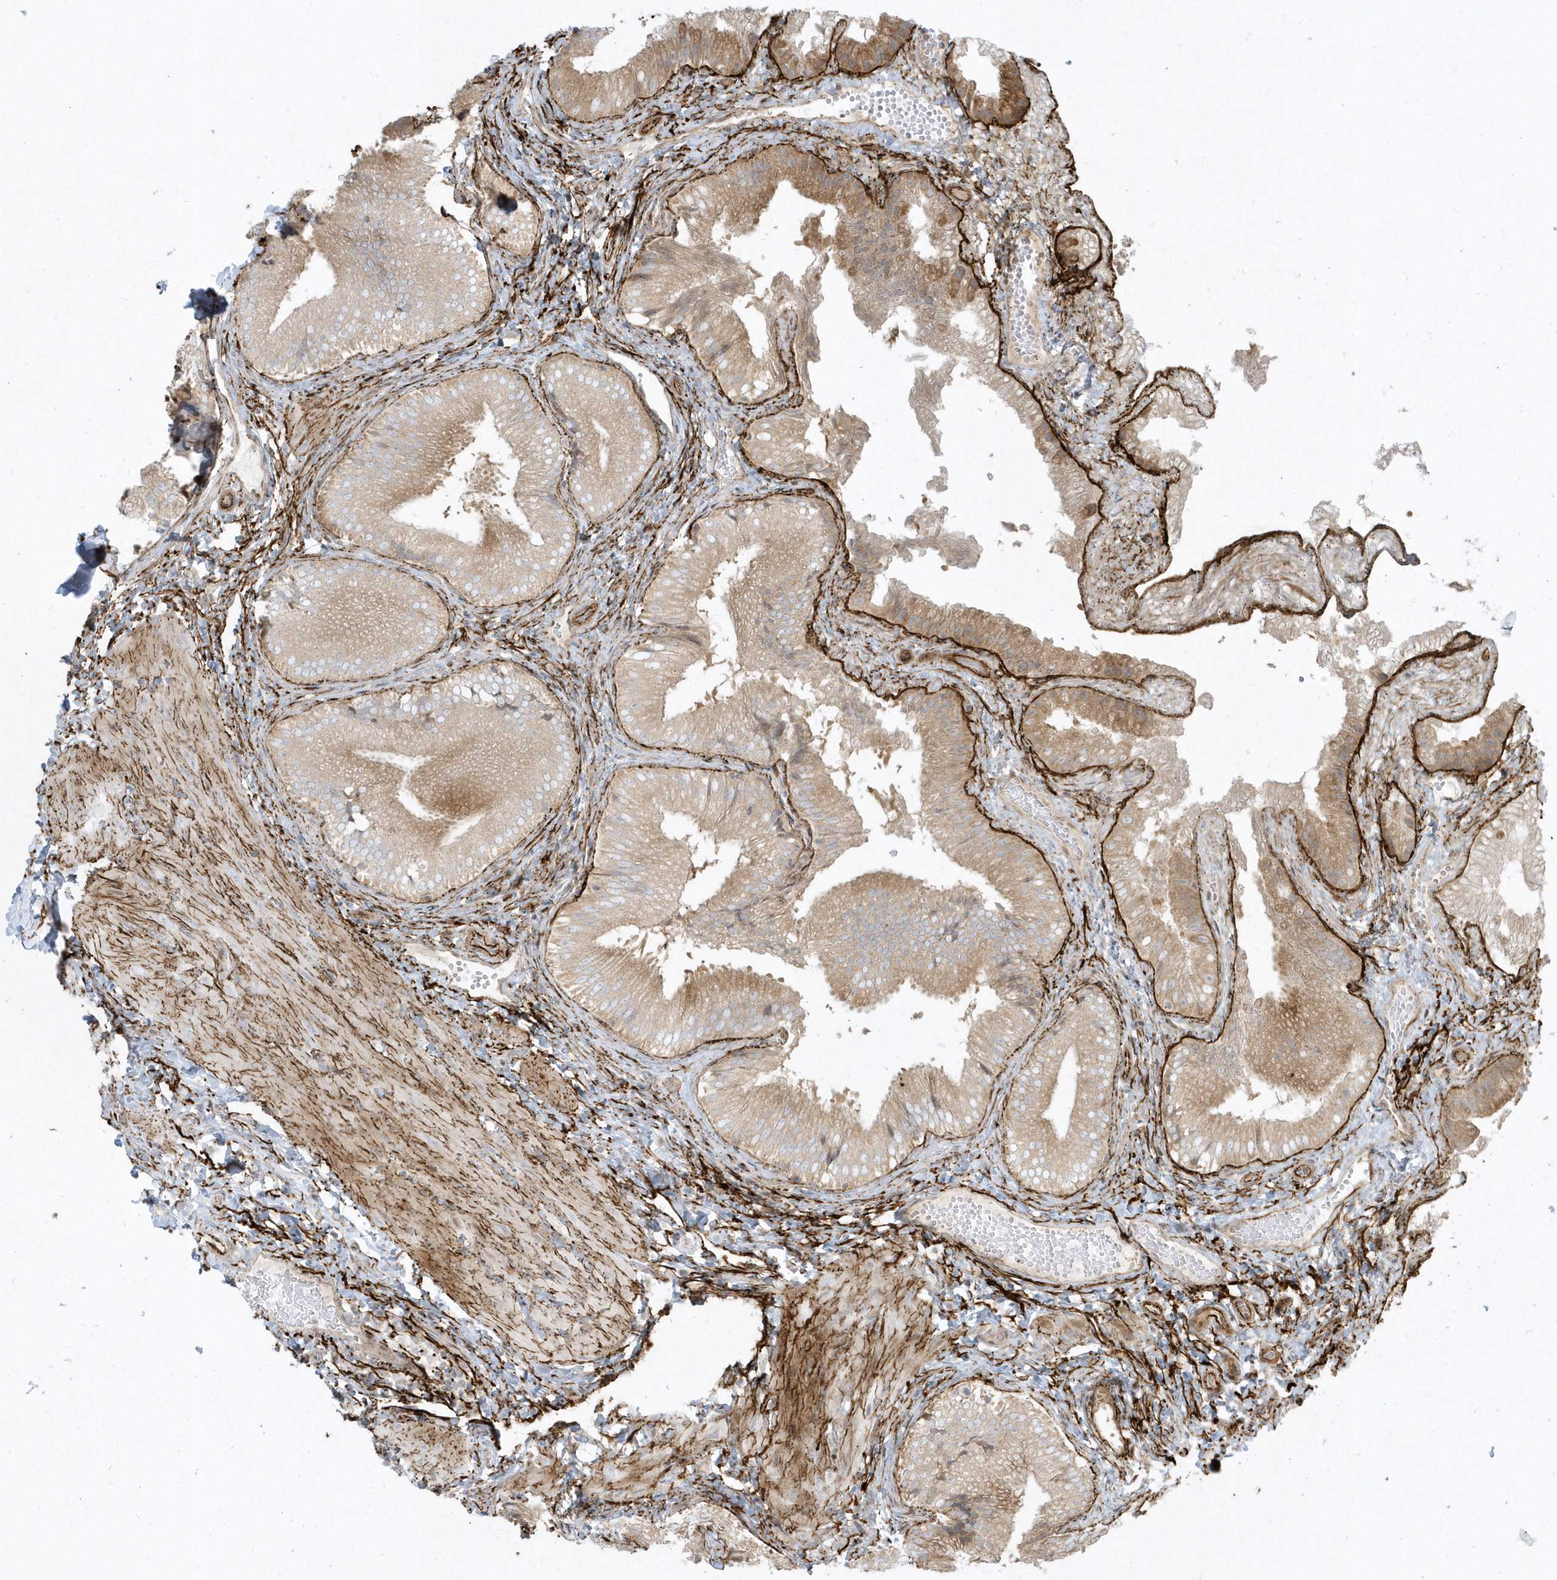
{"staining": {"intensity": "moderate", "quantity": ">75%", "location": "cytoplasmic/membranous"}, "tissue": "gallbladder", "cell_type": "Glandular cells", "image_type": "normal", "snomed": [{"axis": "morphology", "description": "Normal tissue, NOS"}, {"axis": "topography", "description": "Gallbladder"}], "caption": "Immunohistochemical staining of normal gallbladder exhibits medium levels of moderate cytoplasmic/membranous positivity in about >75% of glandular cells.", "gene": "MASP2", "patient": {"sex": "female", "age": 30}}